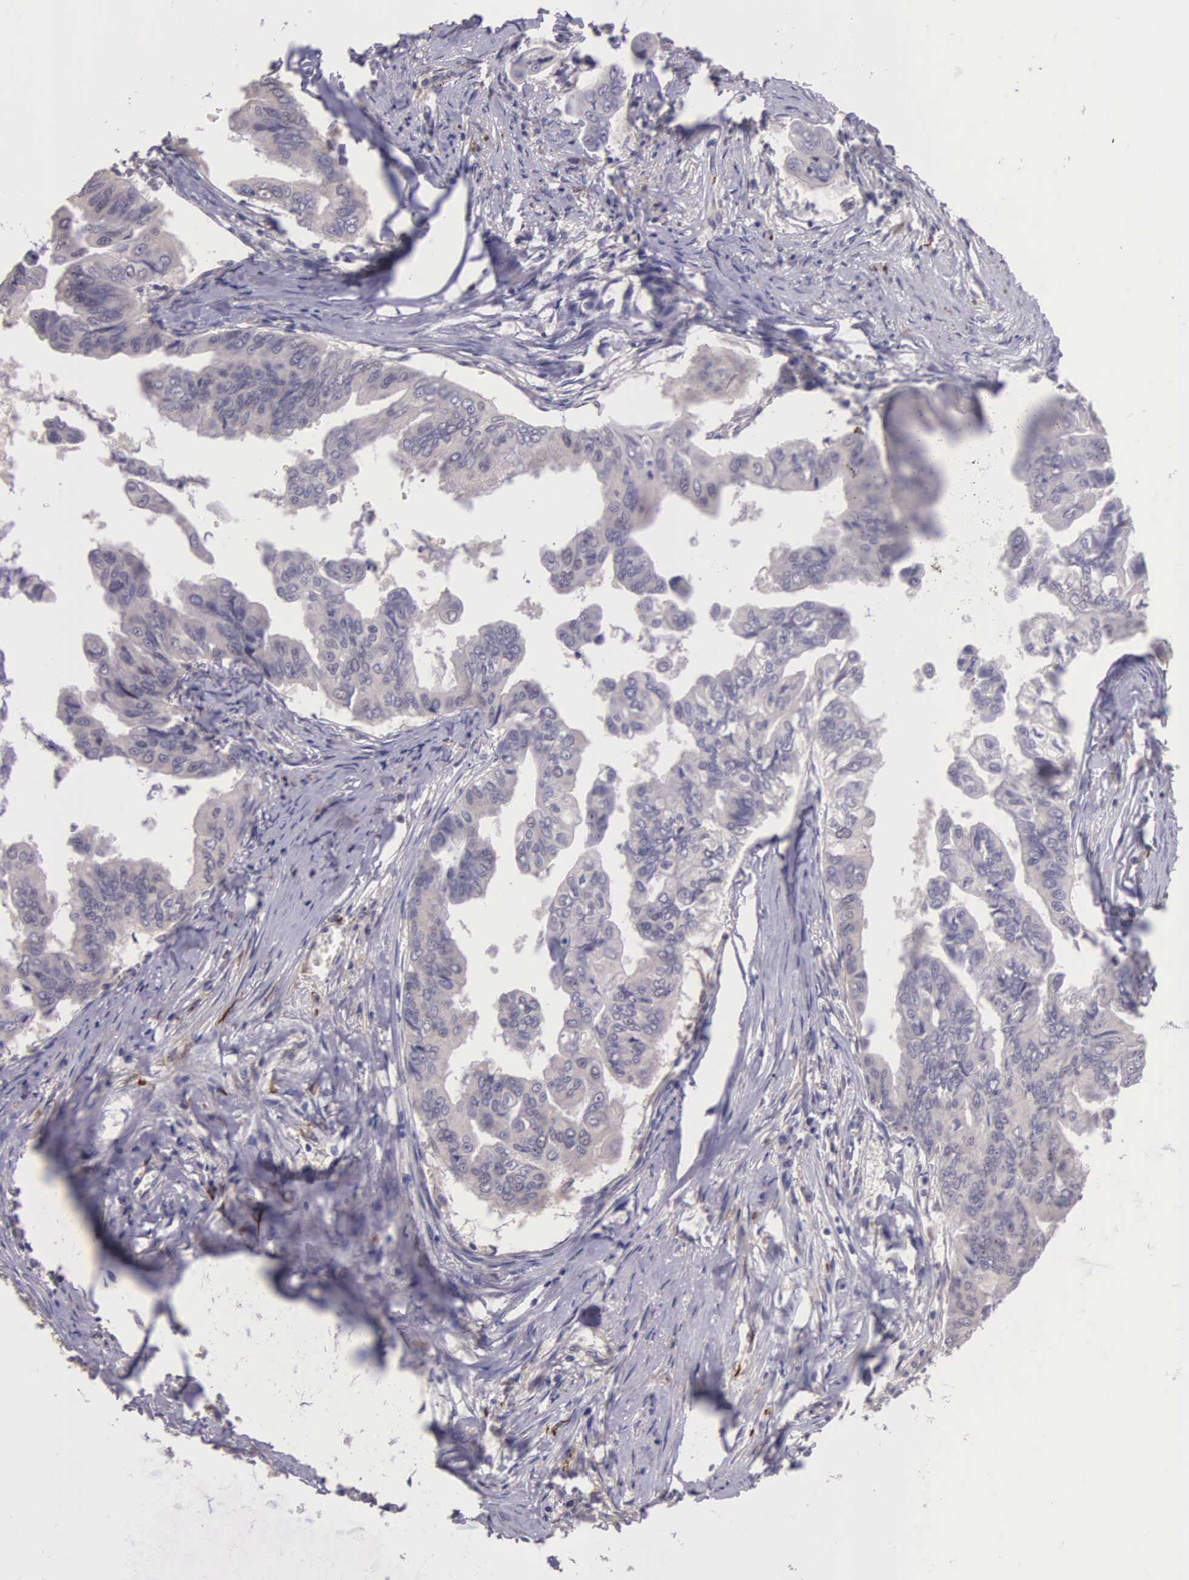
{"staining": {"intensity": "negative", "quantity": "none", "location": "none"}, "tissue": "stomach cancer", "cell_type": "Tumor cells", "image_type": "cancer", "snomed": [{"axis": "morphology", "description": "Adenocarcinoma, NOS"}, {"axis": "topography", "description": "Stomach, upper"}], "caption": "An IHC histopathology image of stomach adenocarcinoma is shown. There is no staining in tumor cells of stomach adenocarcinoma.", "gene": "CDC45", "patient": {"sex": "male", "age": 80}}